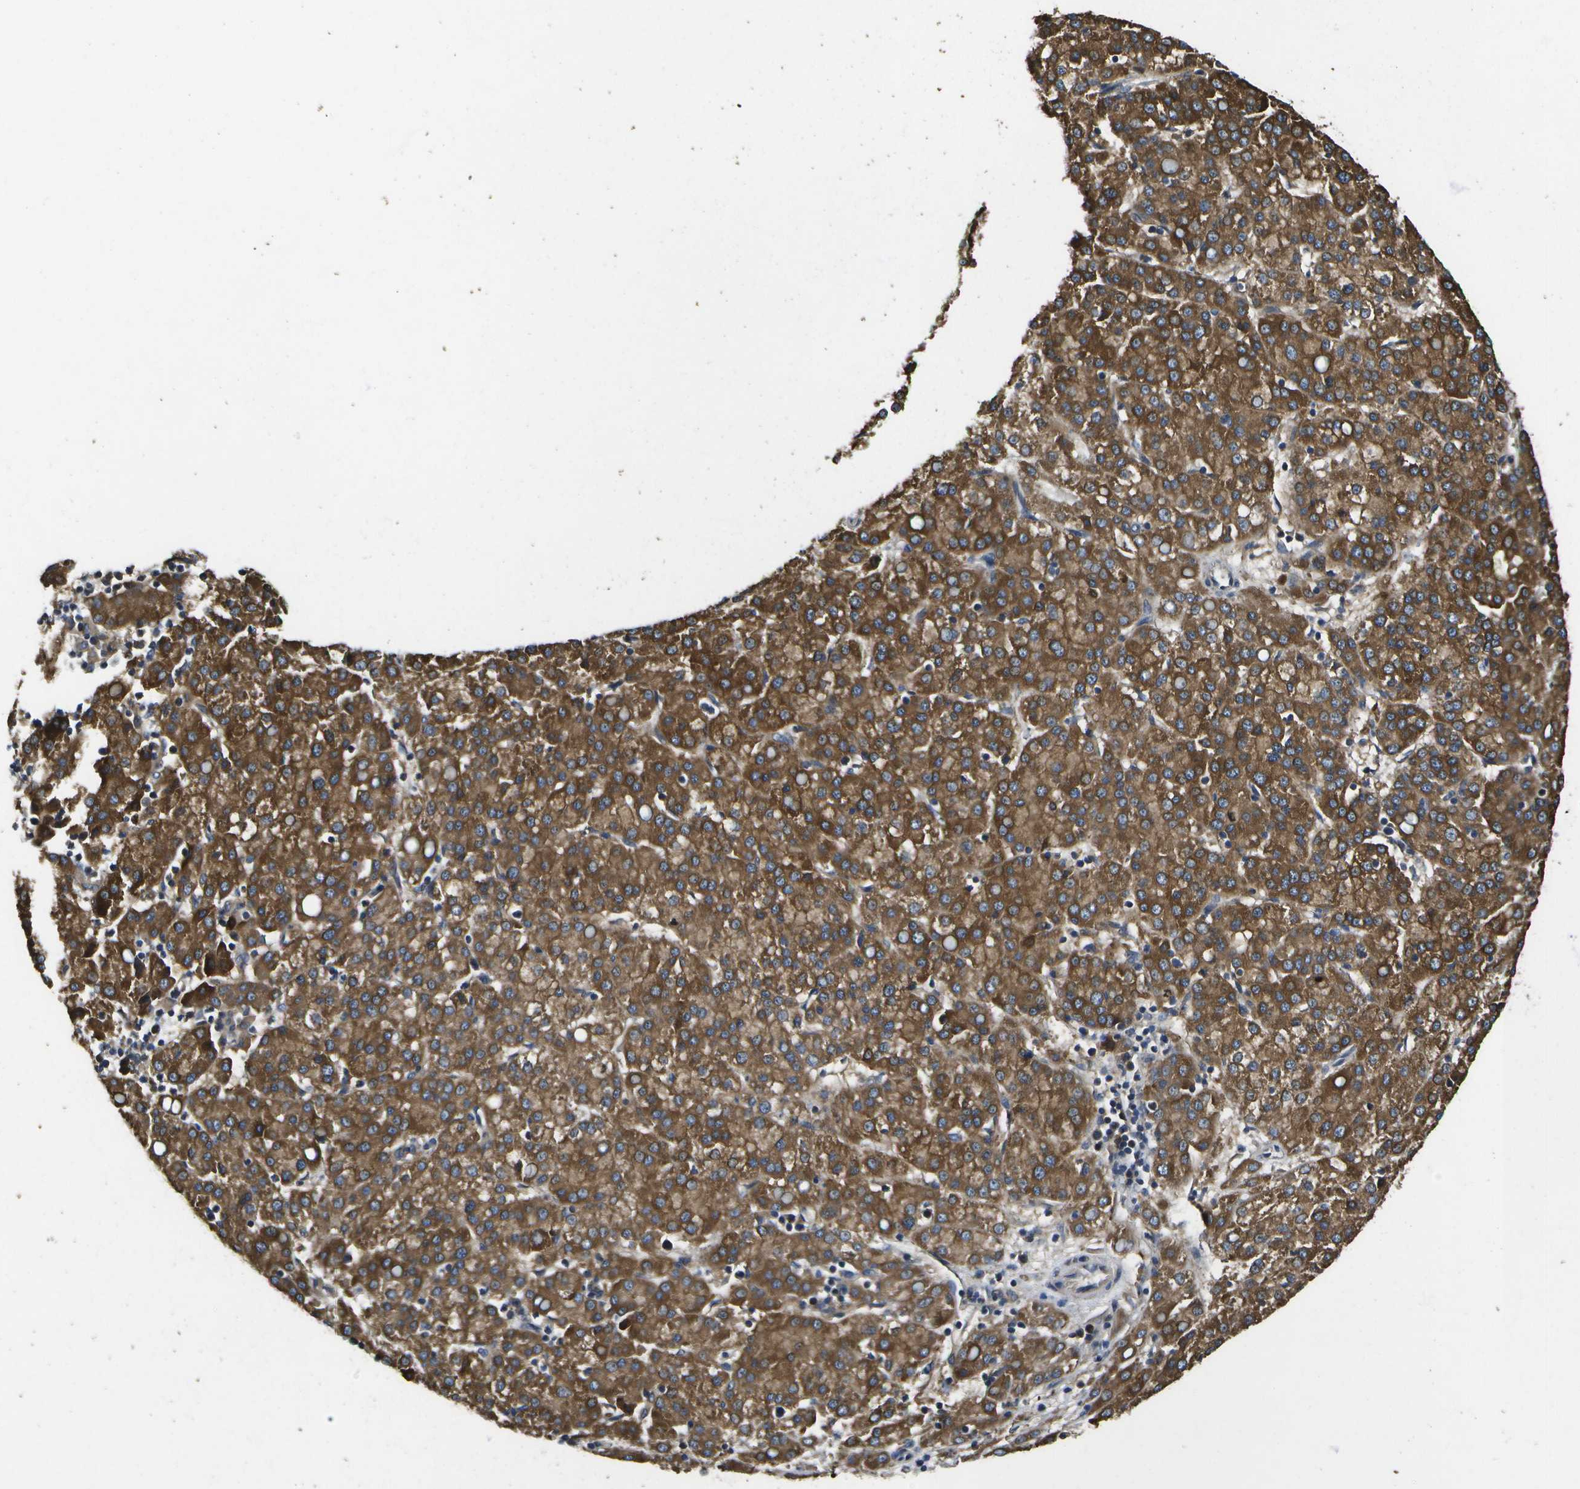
{"staining": {"intensity": "moderate", "quantity": ">75%", "location": "cytoplasmic/membranous"}, "tissue": "liver cancer", "cell_type": "Tumor cells", "image_type": "cancer", "snomed": [{"axis": "morphology", "description": "Carcinoma, Hepatocellular, NOS"}, {"axis": "topography", "description": "Liver"}], "caption": "High-magnification brightfield microscopy of liver hepatocellular carcinoma stained with DAB (brown) and counterstained with hematoxylin (blue). tumor cells exhibit moderate cytoplasmic/membranous staining is appreciated in approximately>75% of cells.", "gene": "HFE", "patient": {"sex": "female", "age": 58}}